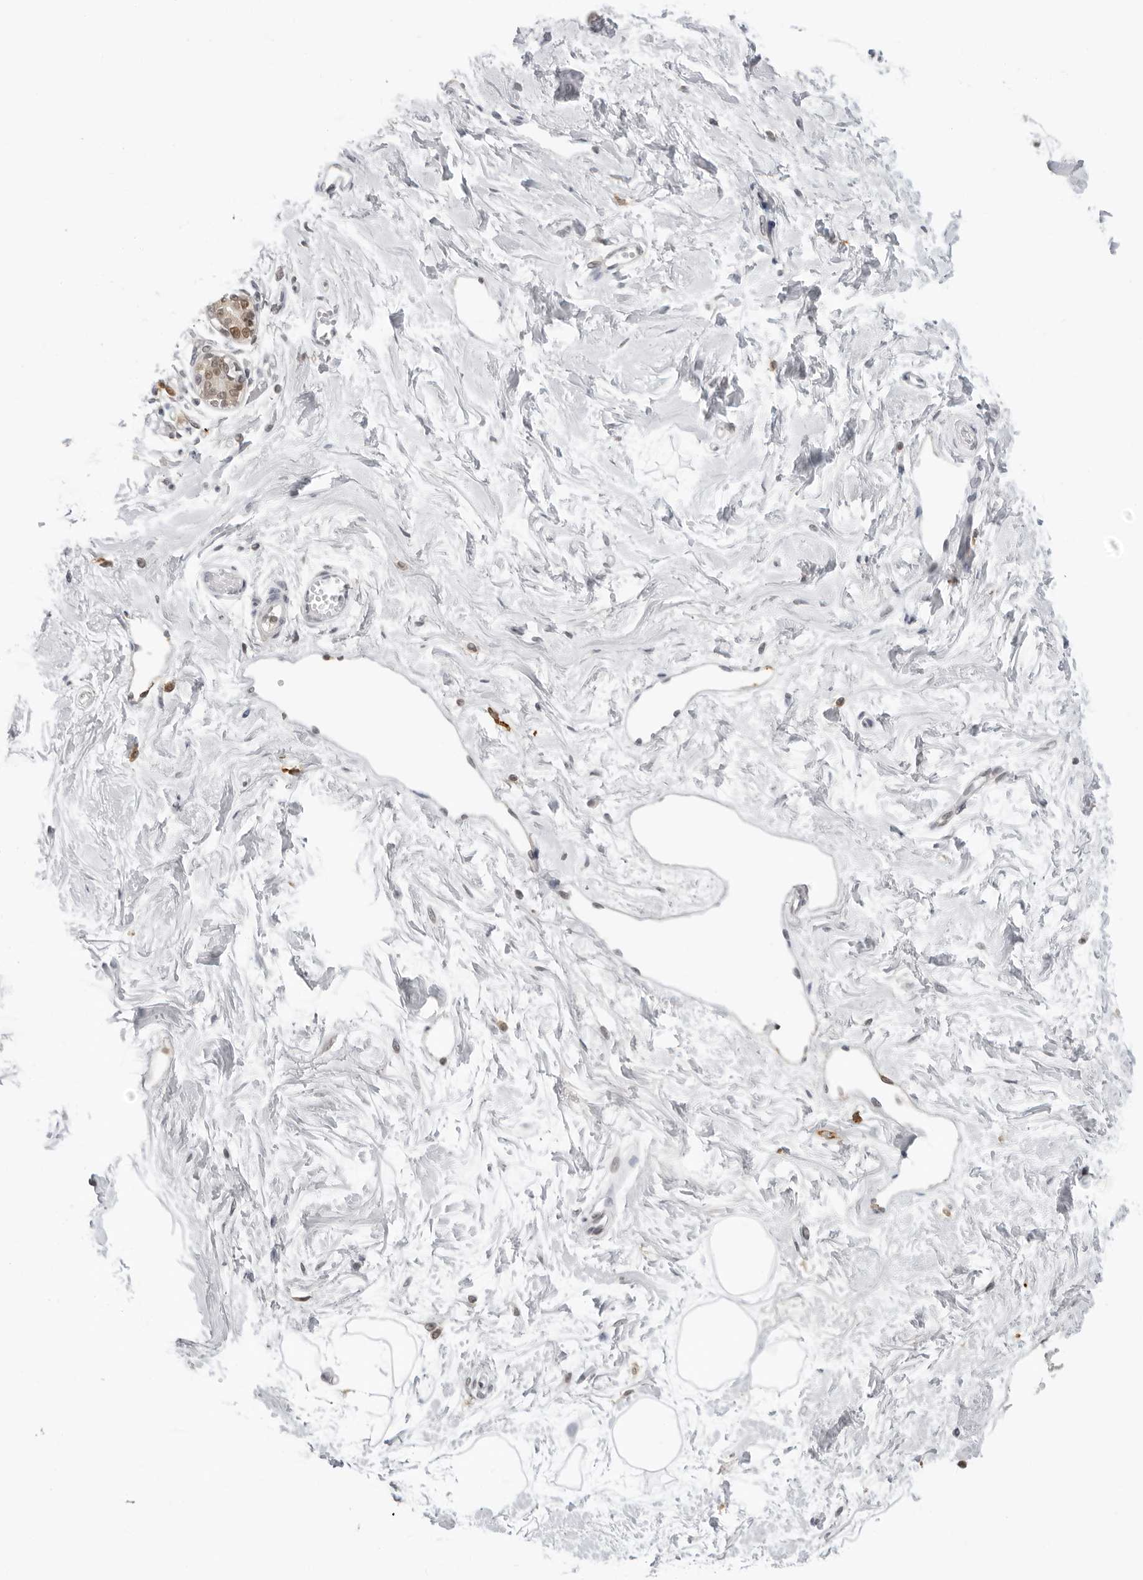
{"staining": {"intensity": "negative", "quantity": "none", "location": "none"}, "tissue": "breast", "cell_type": "Adipocytes", "image_type": "normal", "snomed": [{"axis": "morphology", "description": "Normal tissue, NOS"}, {"axis": "topography", "description": "Breast"}], "caption": "A high-resolution photomicrograph shows immunohistochemistry staining of benign breast, which demonstrates no significant positivity in adipocytes.", "gene": "MSH6", "patient": {"sex": "female", "age": 45}}